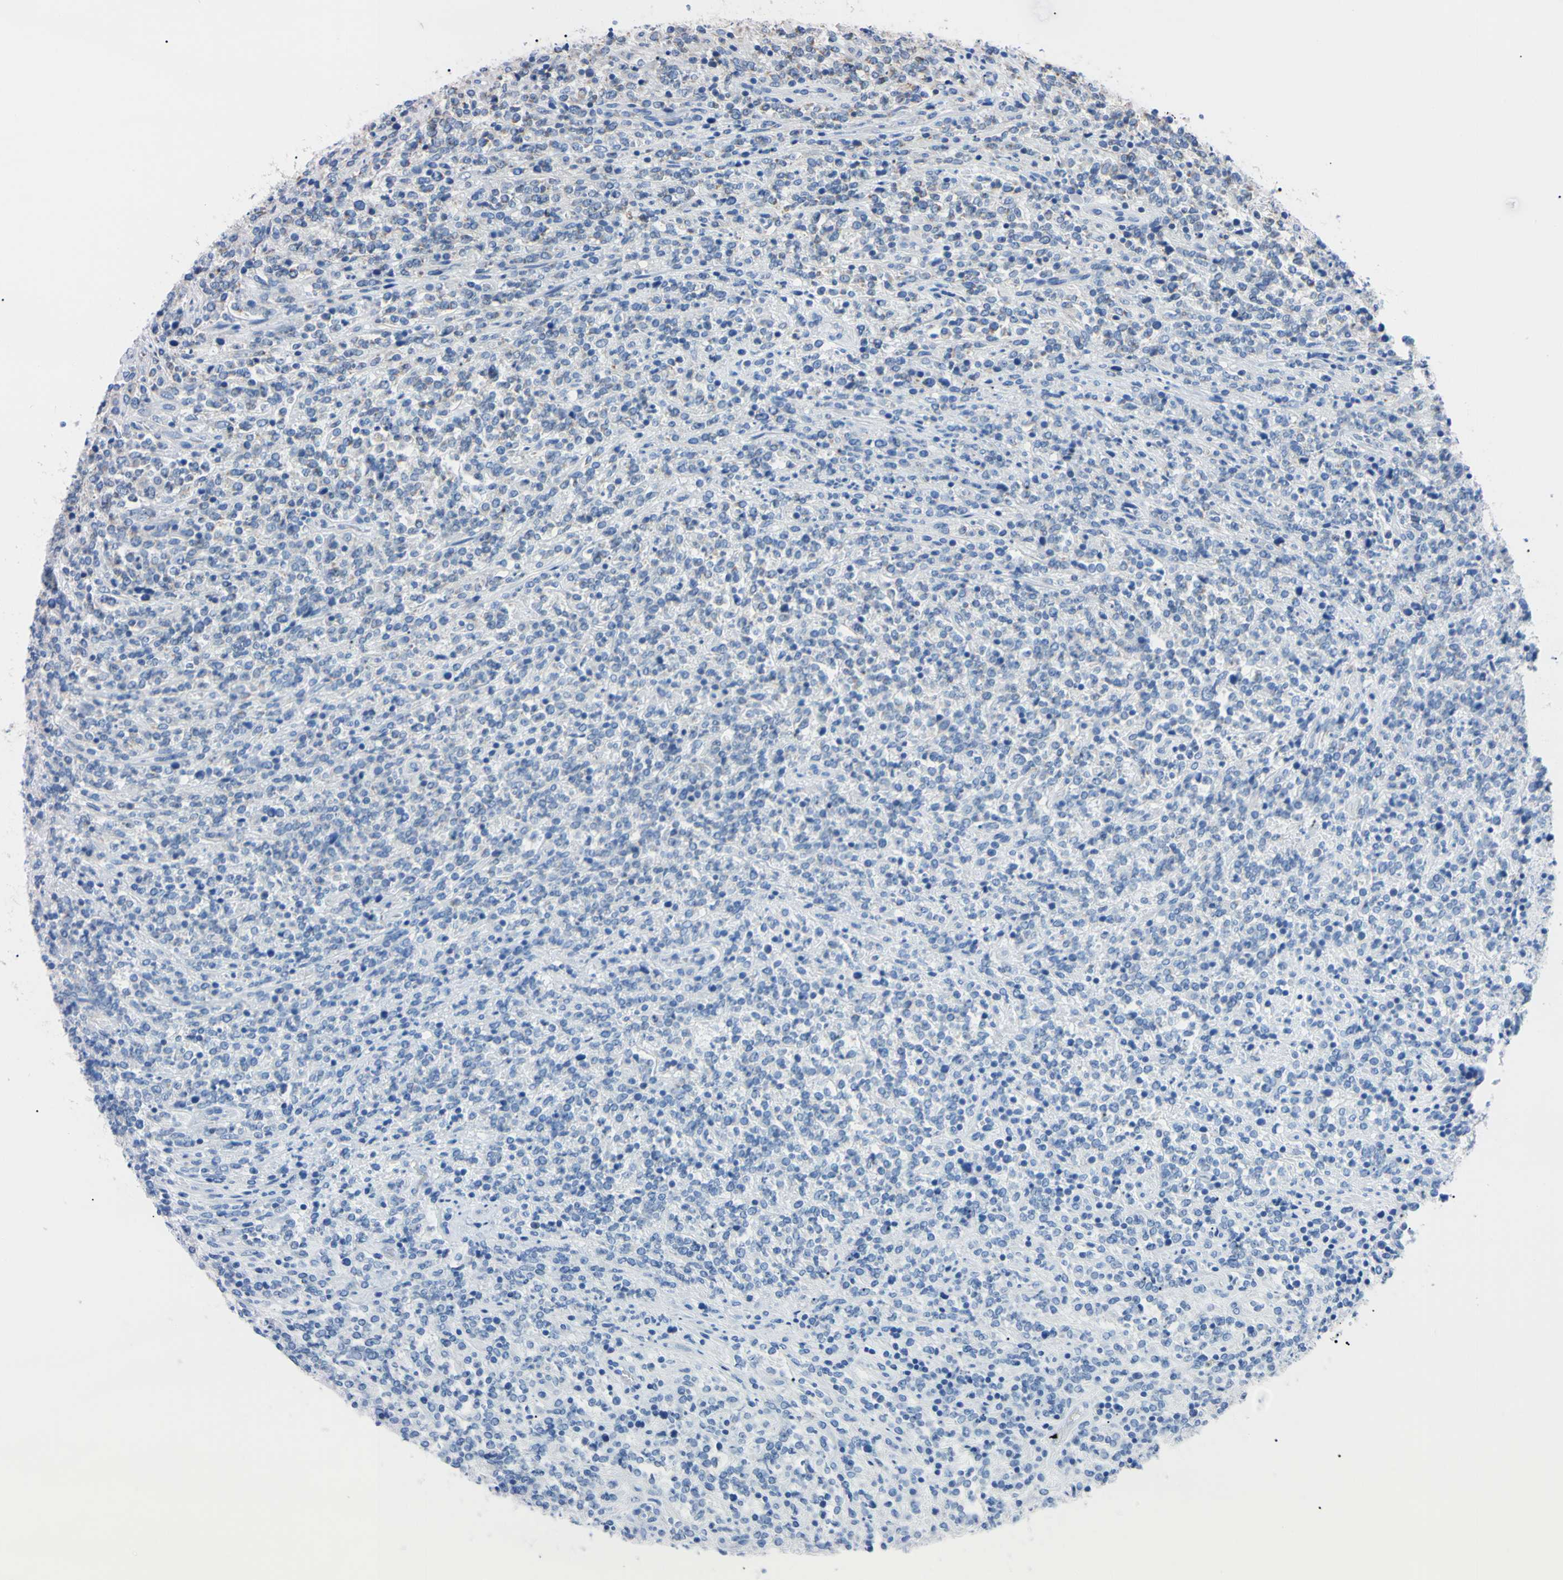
{"staining": {"intensity": "negative", "quantity": "none", "location": "none"}, "tissue": "lymphoma", "cell_type": "Tumor cells", "image_type": "cancer", "snomed": [{"axis": "morphology", "description": "Malignant lymphoma, non-Hodgkin's type, High grade"}, {"axis": "topography", "description": "Soft tissue"}], "caption": "Protein analysis of lymphoma shows no significant staining in tumor cells. The staining is performed using DAB brown chromogen with nuclei counter-stained in using hematoxylin.", "gene": "CLPP", "patient": {"sex": "male", "age": 18}}